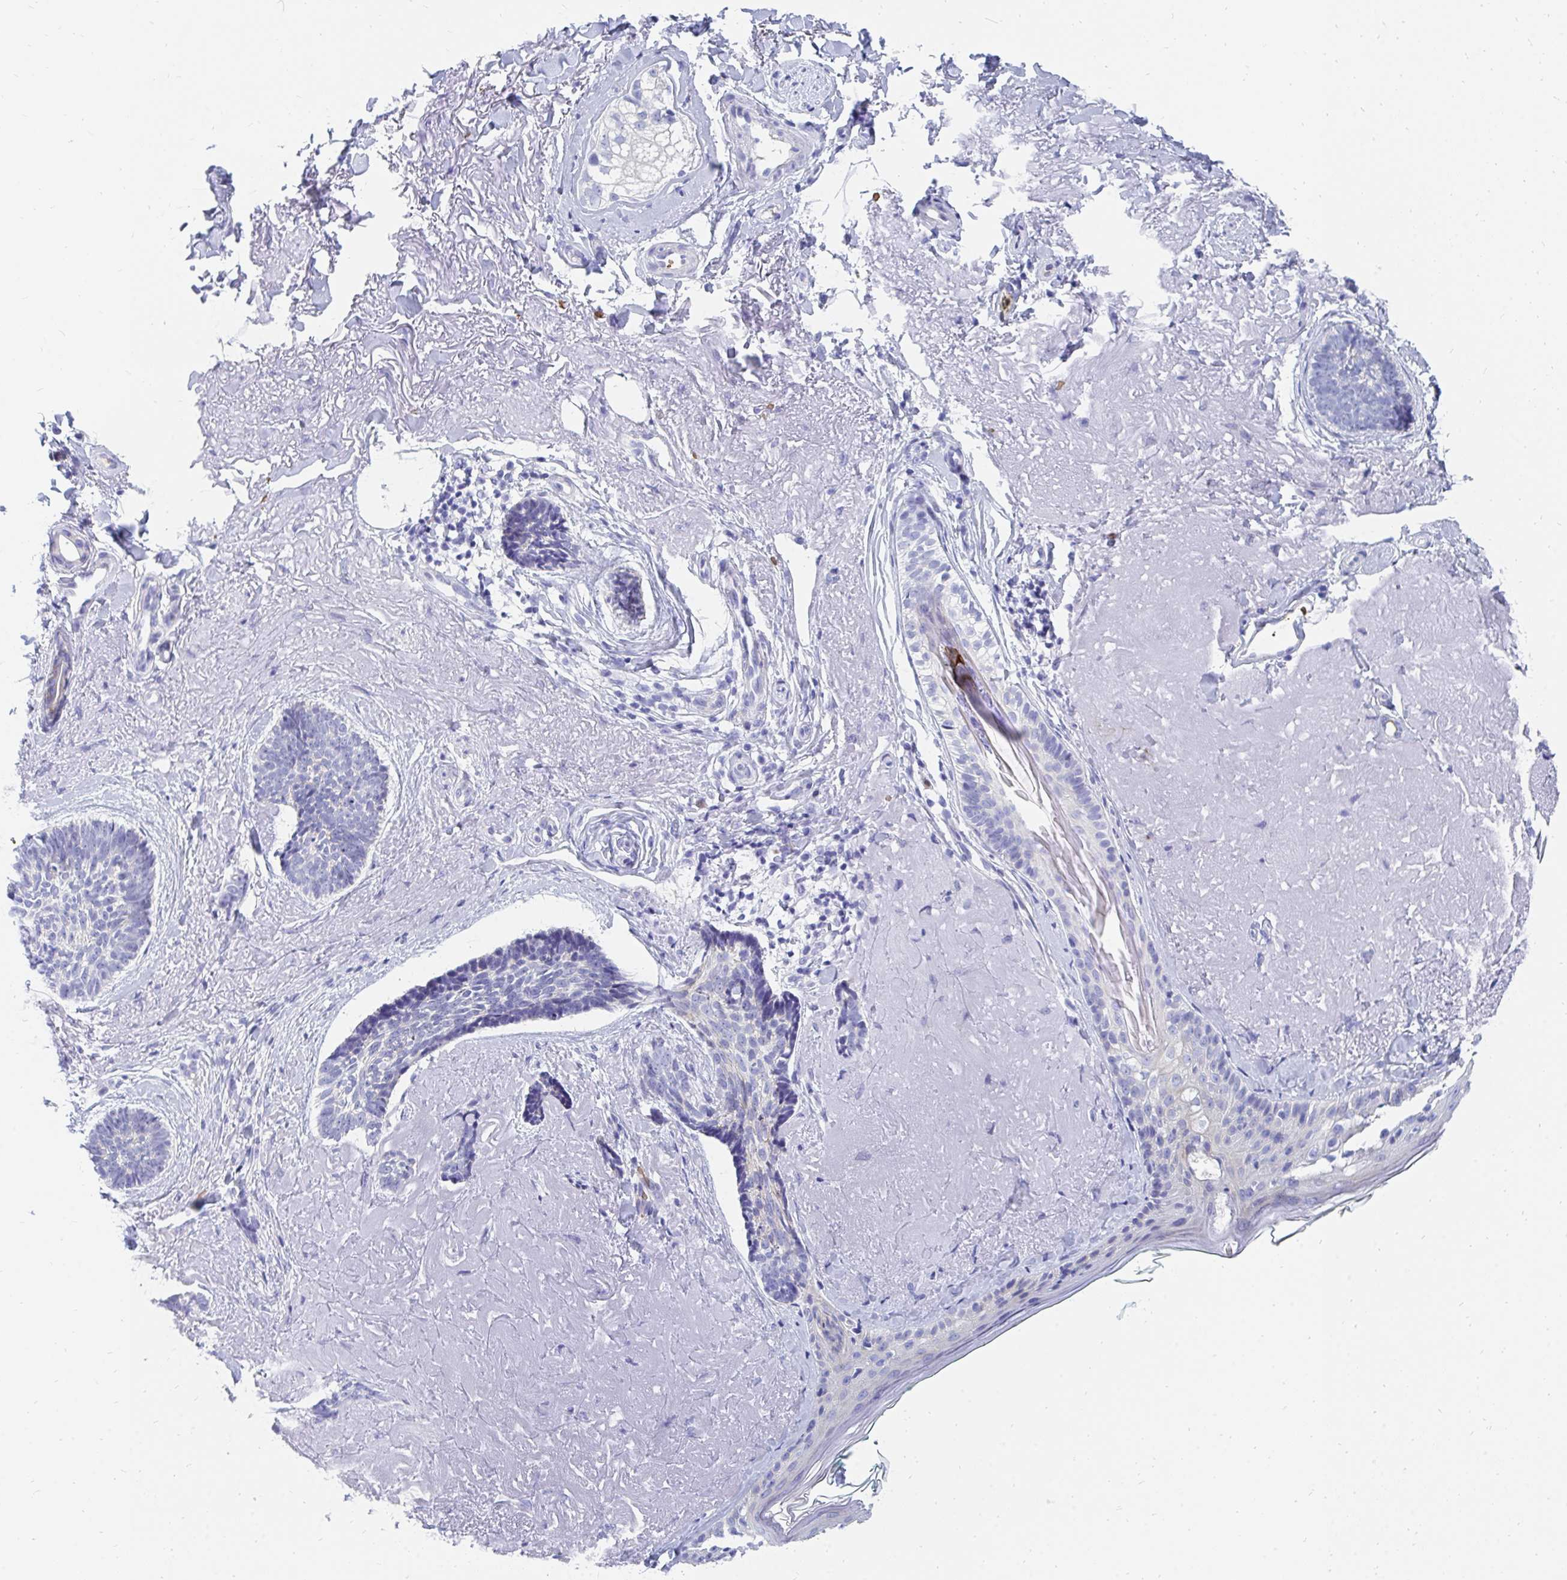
{"staining": {"intensity": "negative", "quantity": "none", "location": "none"}, "tissue": "skin cancer", "cell_type": "Tumor cells", "image_type": "cancer", "snomed": [{"axis": "morphology", "description": "Basal cell carcinoma"}, {"axis": "topography", "description": "Skin"}, {"axis": "topography", "description": "Skin of face"}, {"axis": "topography", "description": "Skin of nose"}], "caption": "An image of basal cell carcinoma (skin) stained for a protein shows no brown staining in tumor cells.", "gene": "MROH2B", "patient": {"sex": "female", "age": 86}}